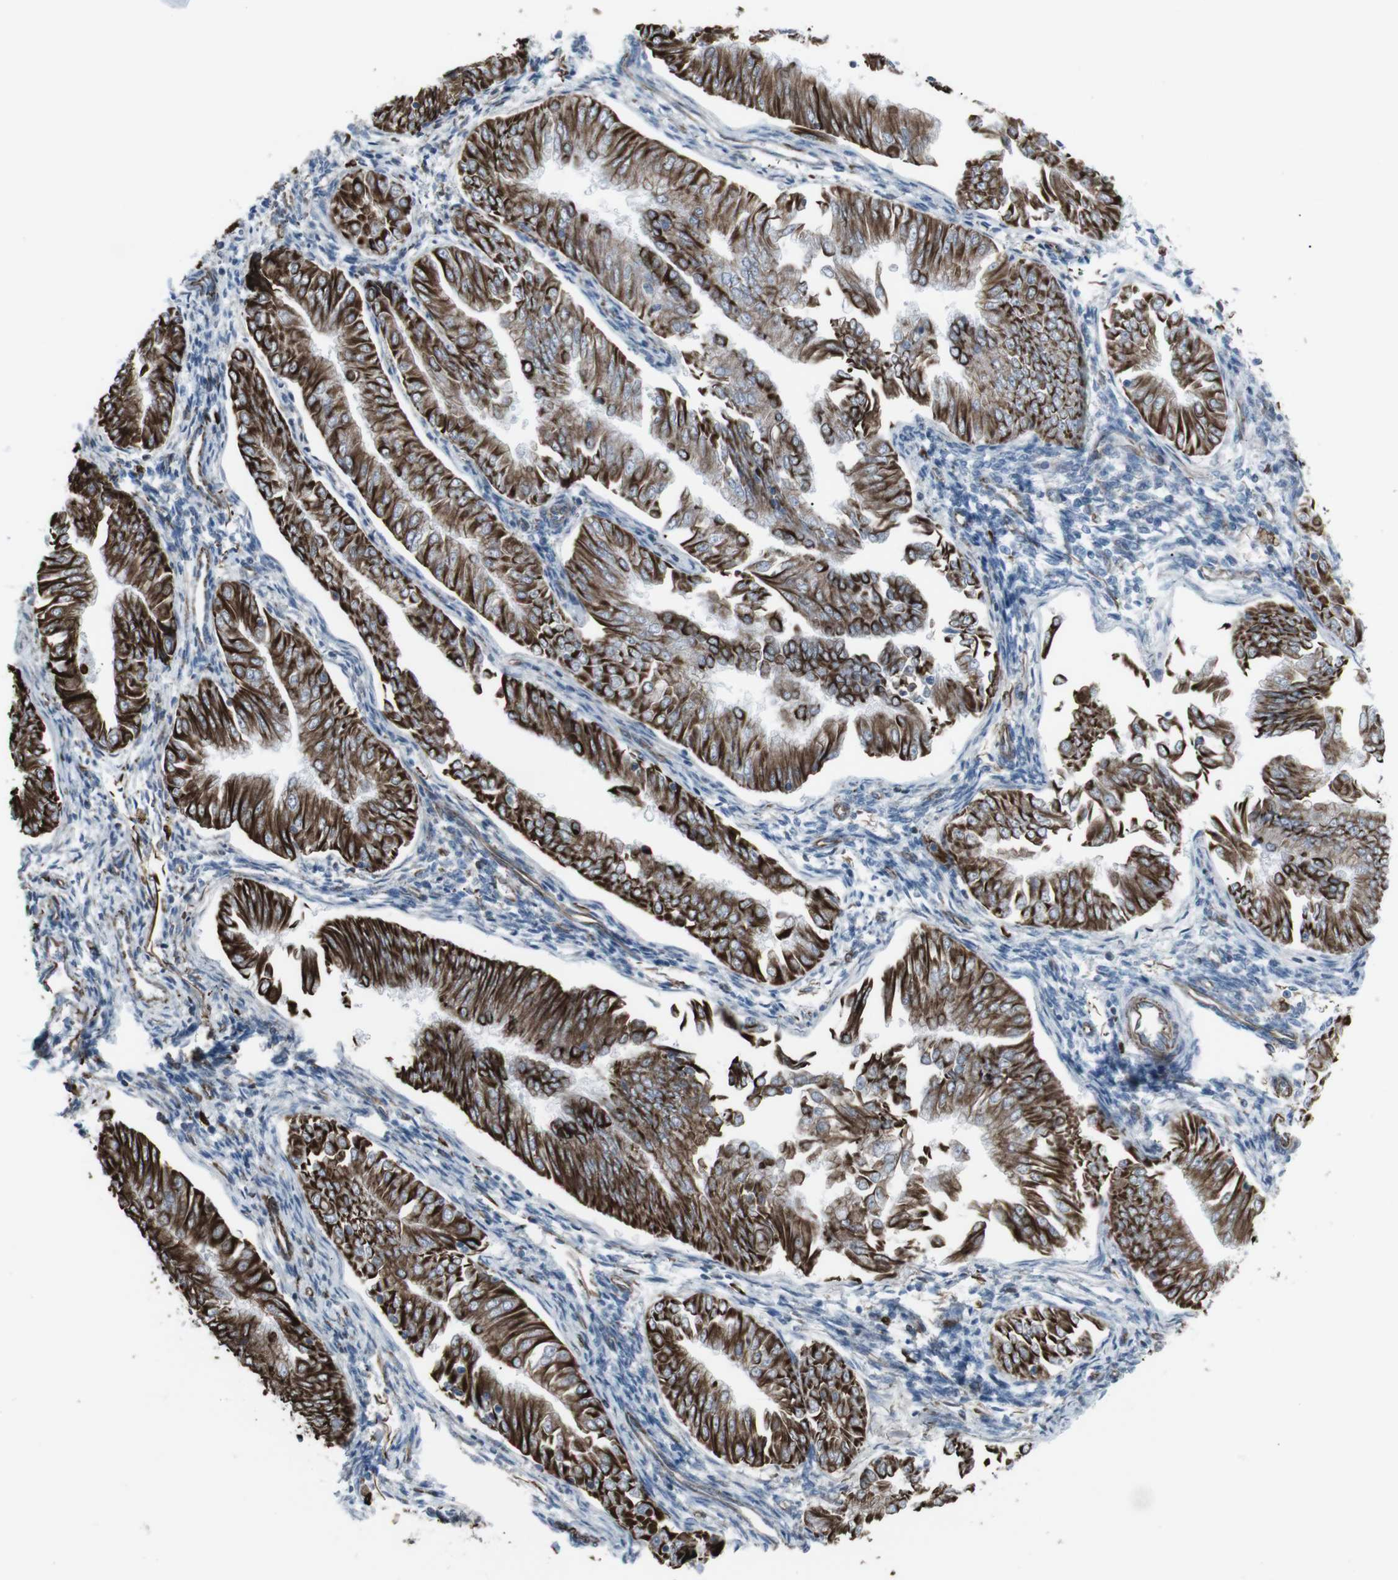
{"staining": {"intensity": "strong", "quantity": ">75%", "location": "cytoplasmic/membranous"}, "tissue": "endometrial cancer", "cell_type": "Tumor cells", "image_type": "cancer", "snomed": [{"axis": "morphology", "description": "Adenocarcinoma, NOS"}, {"axis": "topography", "description": "Endometrium"}], "caption": "IHC (DAB) staining of human endometrial adenocarcinoma reveals strong cytoplasmic/membranous protein staining in about >75% of tumor cells.", "gene": "ZDHHC6", "patient": {"sex": "female", "age": 53}}